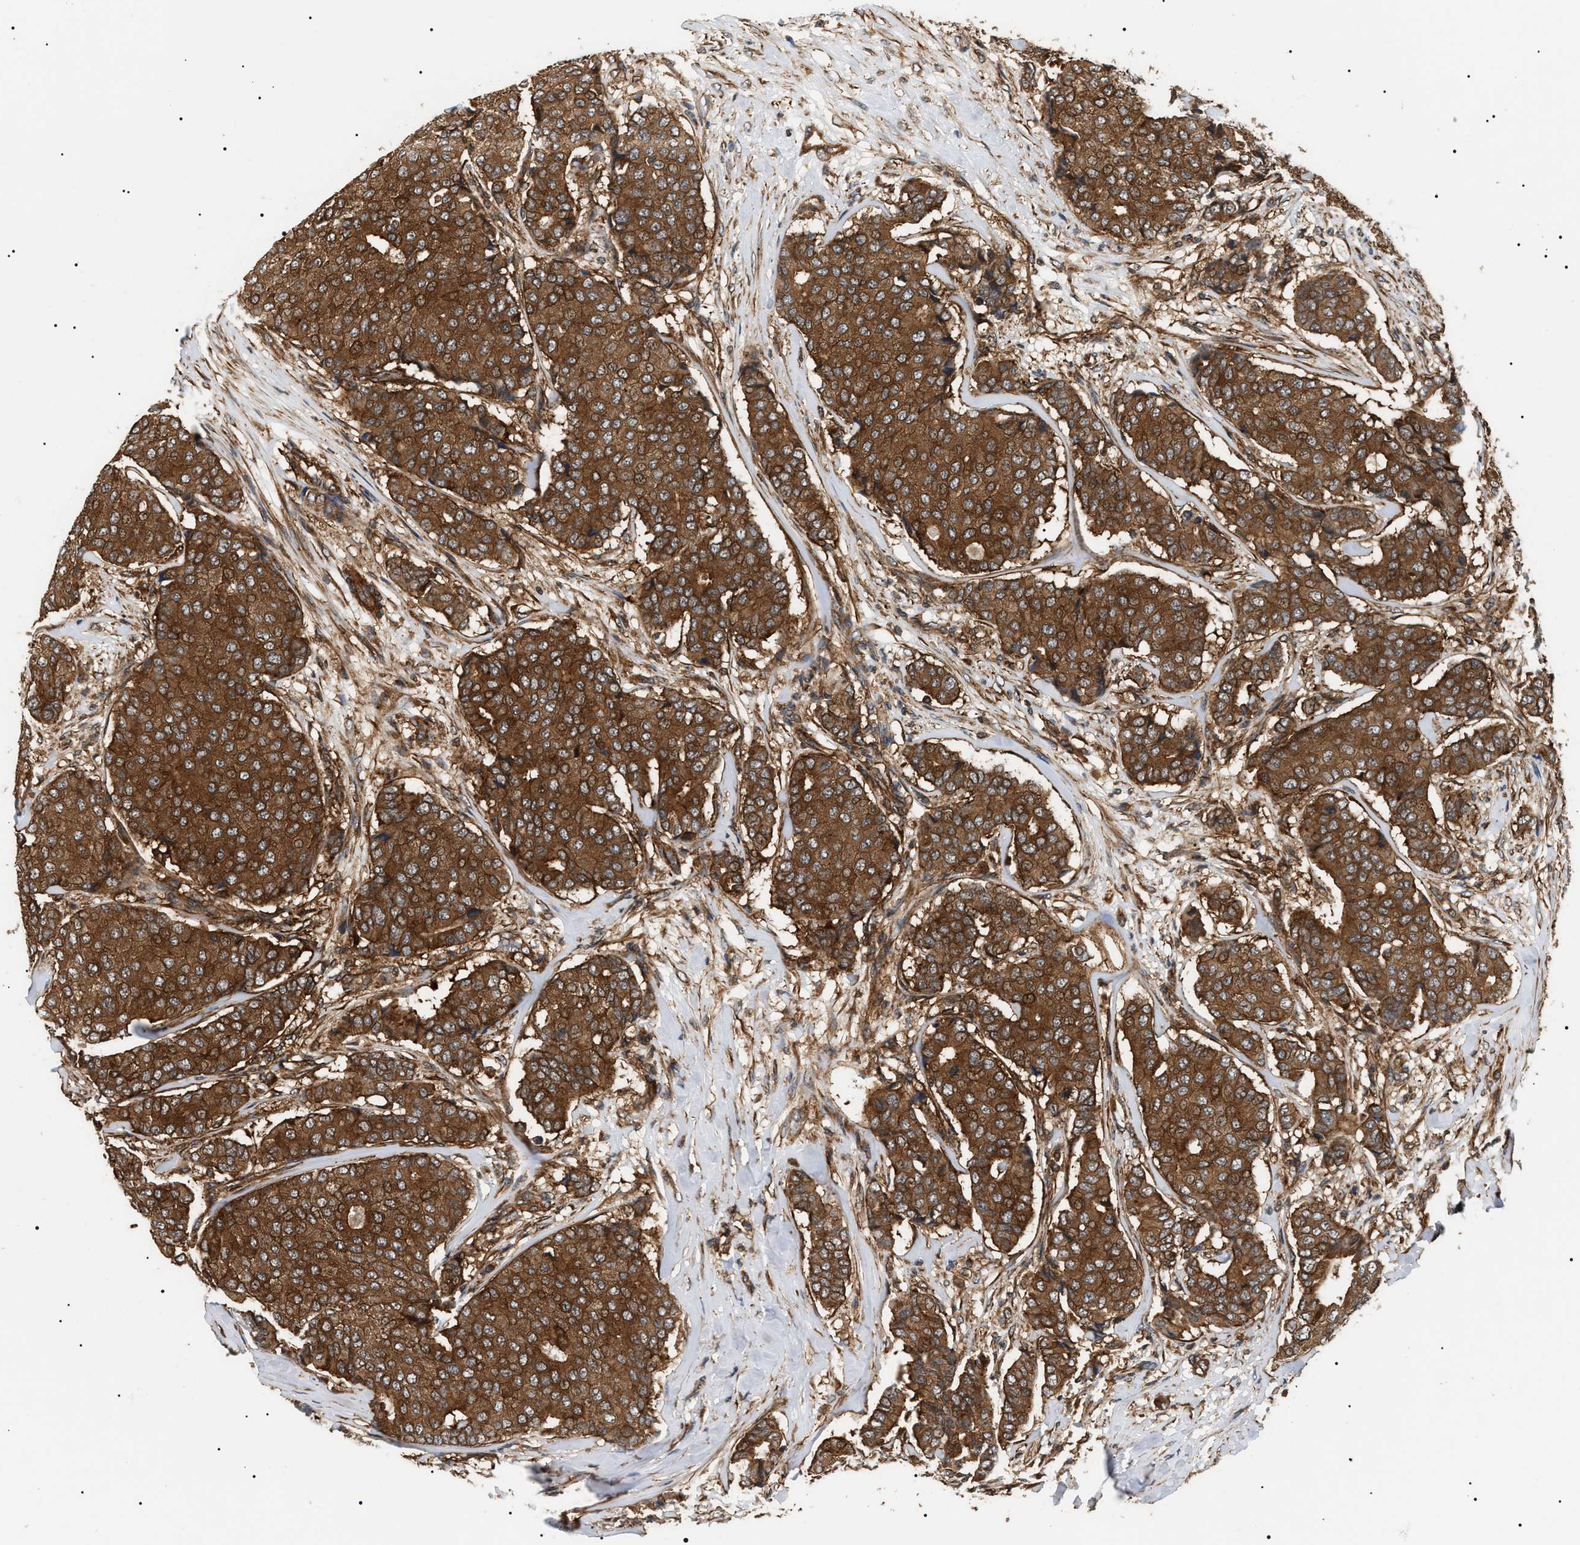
{"staining": {"intensity": "strong", "quantity": ">75%", "location": "cytoplasmic/membranous"}, "tissue": "breast cancer", "cell_type": "Tumor cells", "image_type": "cancer", "snomed": [{"axis": "morphology", "description": "Duct carcinoma"}, {"axis": "topography", "description": "Breast"}], "caption": "Brown immunohistochemical staining in human breast cancer (intraductal carcinoma) reveals strong cytoplasmic/membranous staining in about >75% of tumor cells. (Brightfield microscopy of DAB IHC at high magnification).", "gene": "SH3GLB2", "patient": {"sex": "female", "age": 75}}